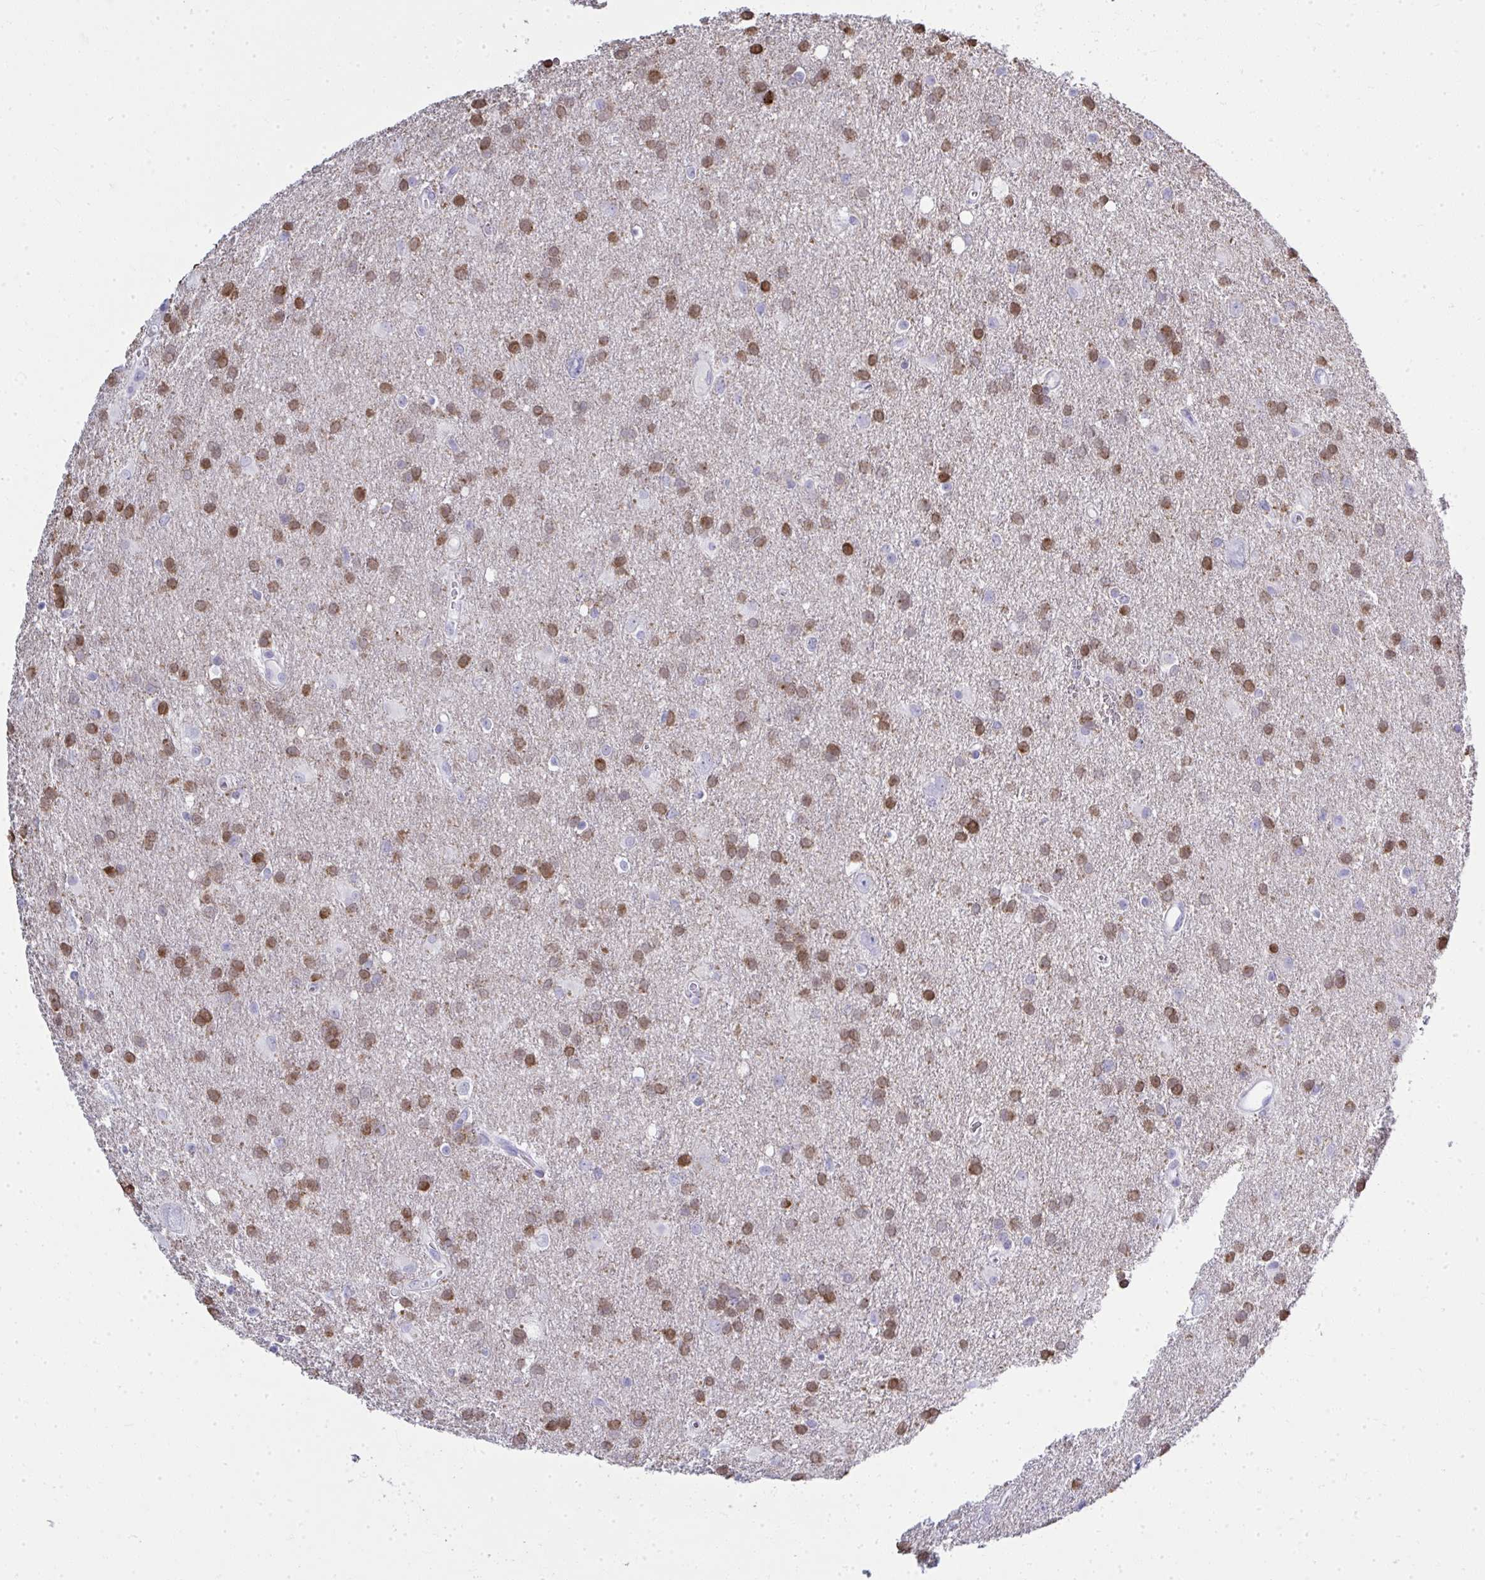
{"staining": {"intensity": "moderate", "quantity": ">75%", "location": "cytoplasmic/membranous"}, "tissue": "glioma", "cell_type": "Tumor cells", "image_type": "cancer", "snomed": [{"axis": "morphology", "description": "Glioma, malignant, Low grade"}, {"axis": "topography", "description": "Brain"}], "caption": "A high-resolution histopathology image shows IHC staining of malignant low-grade glioma, which shows moderate cytoplasmic/membranous positivity in about >75% of tumor cells. (Stains: DAB (3,3'-diaminobenzidine) in brown, nuclei in blue, Microscopy: brightfield microscopy at high magnification).", "gene": "QDPR", "patient": {"sex": "male", "age": 66}}